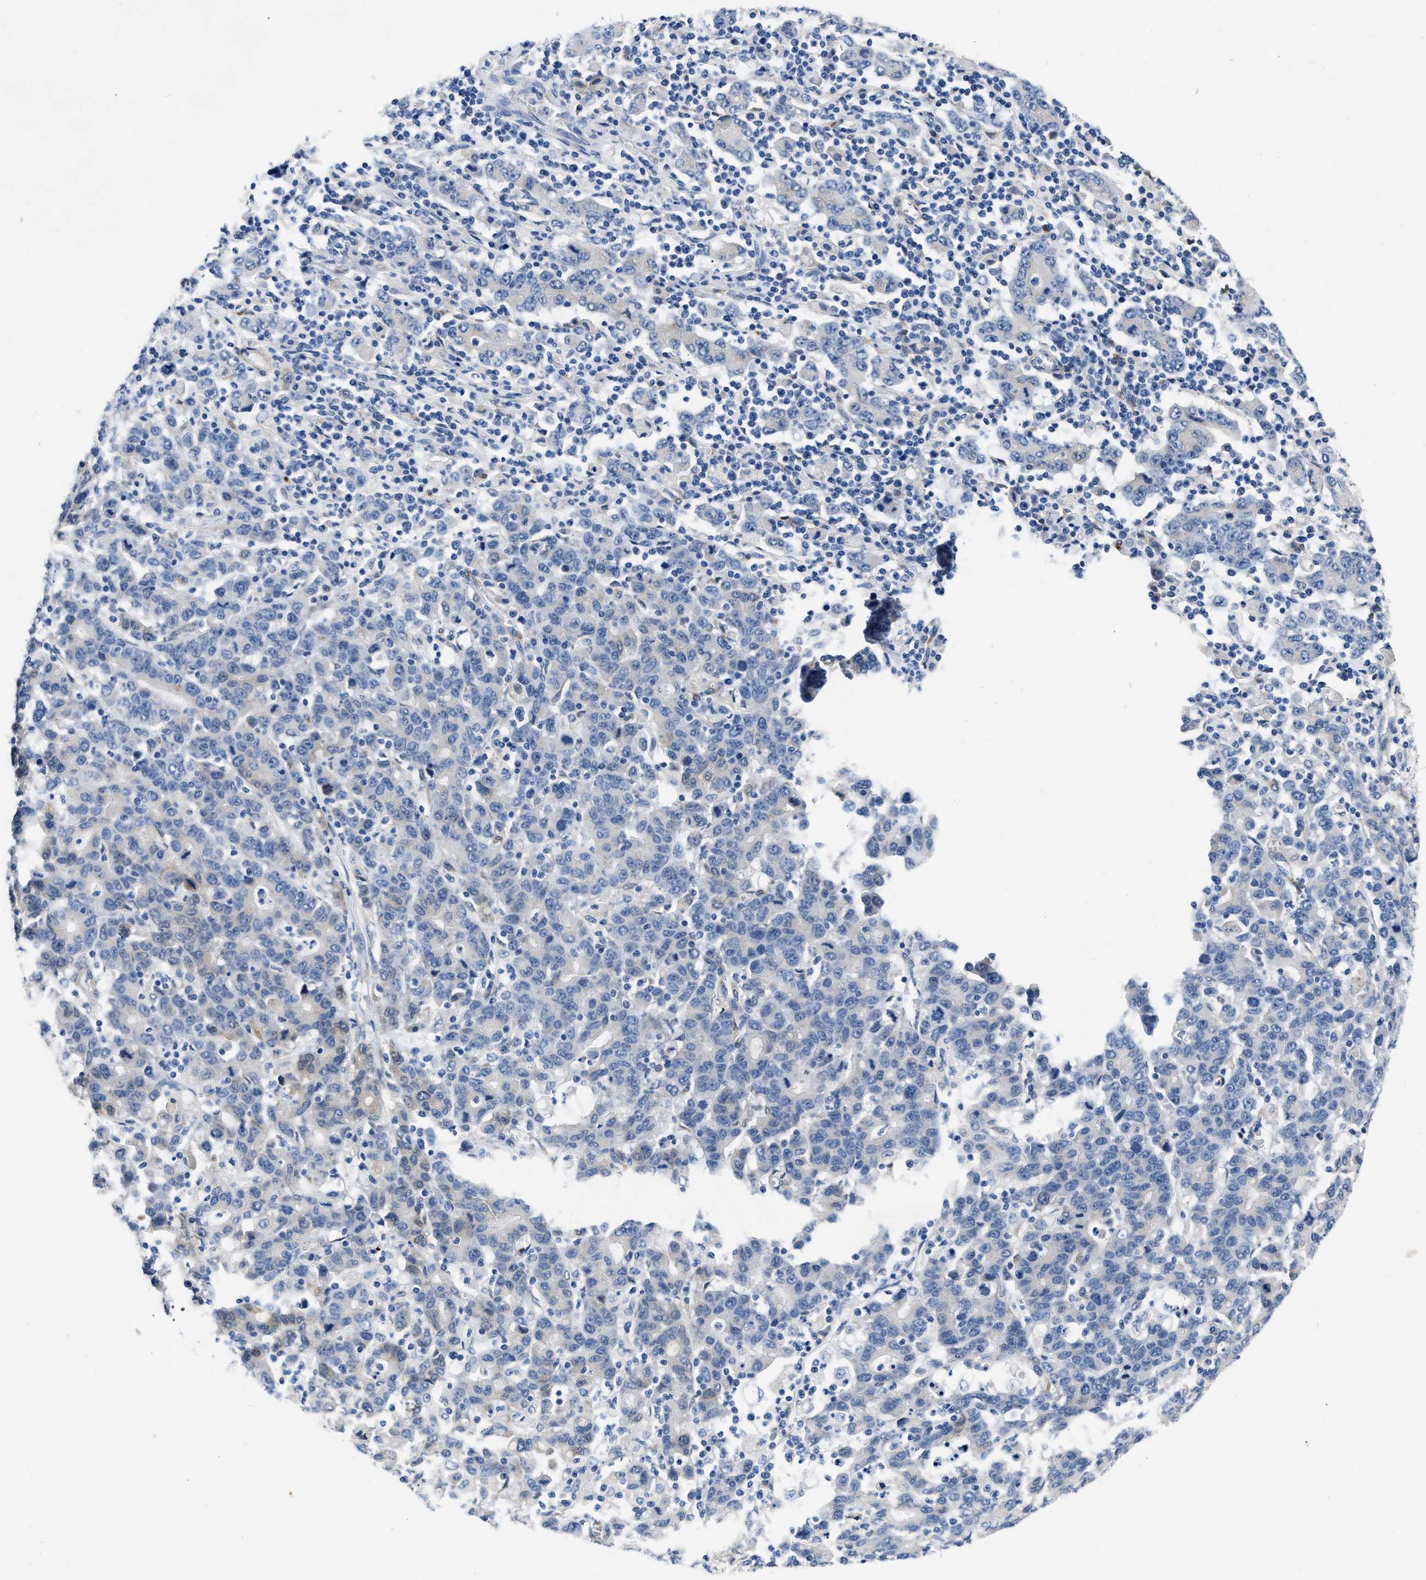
{"staining": {"intensity": "negative", "quantity": "none", "location": "none"}, "tissue": "stomach cancer", "cell_type": "Tumor cells", "image_type": "cancer", "snomed": [{"axis": "morphology", "description": "Adenocarcinoma, NOS"}, {"axis": "topography", "description": "Stomach, upper"}], "caption": "Immunohistochemistry histopathology image of adenocarcinoma (stomach) stained for a protein (brown), which displays no expression in tumor cells.", "gene": "RBP1", "patient": {"sex": "male", "age": 69}}